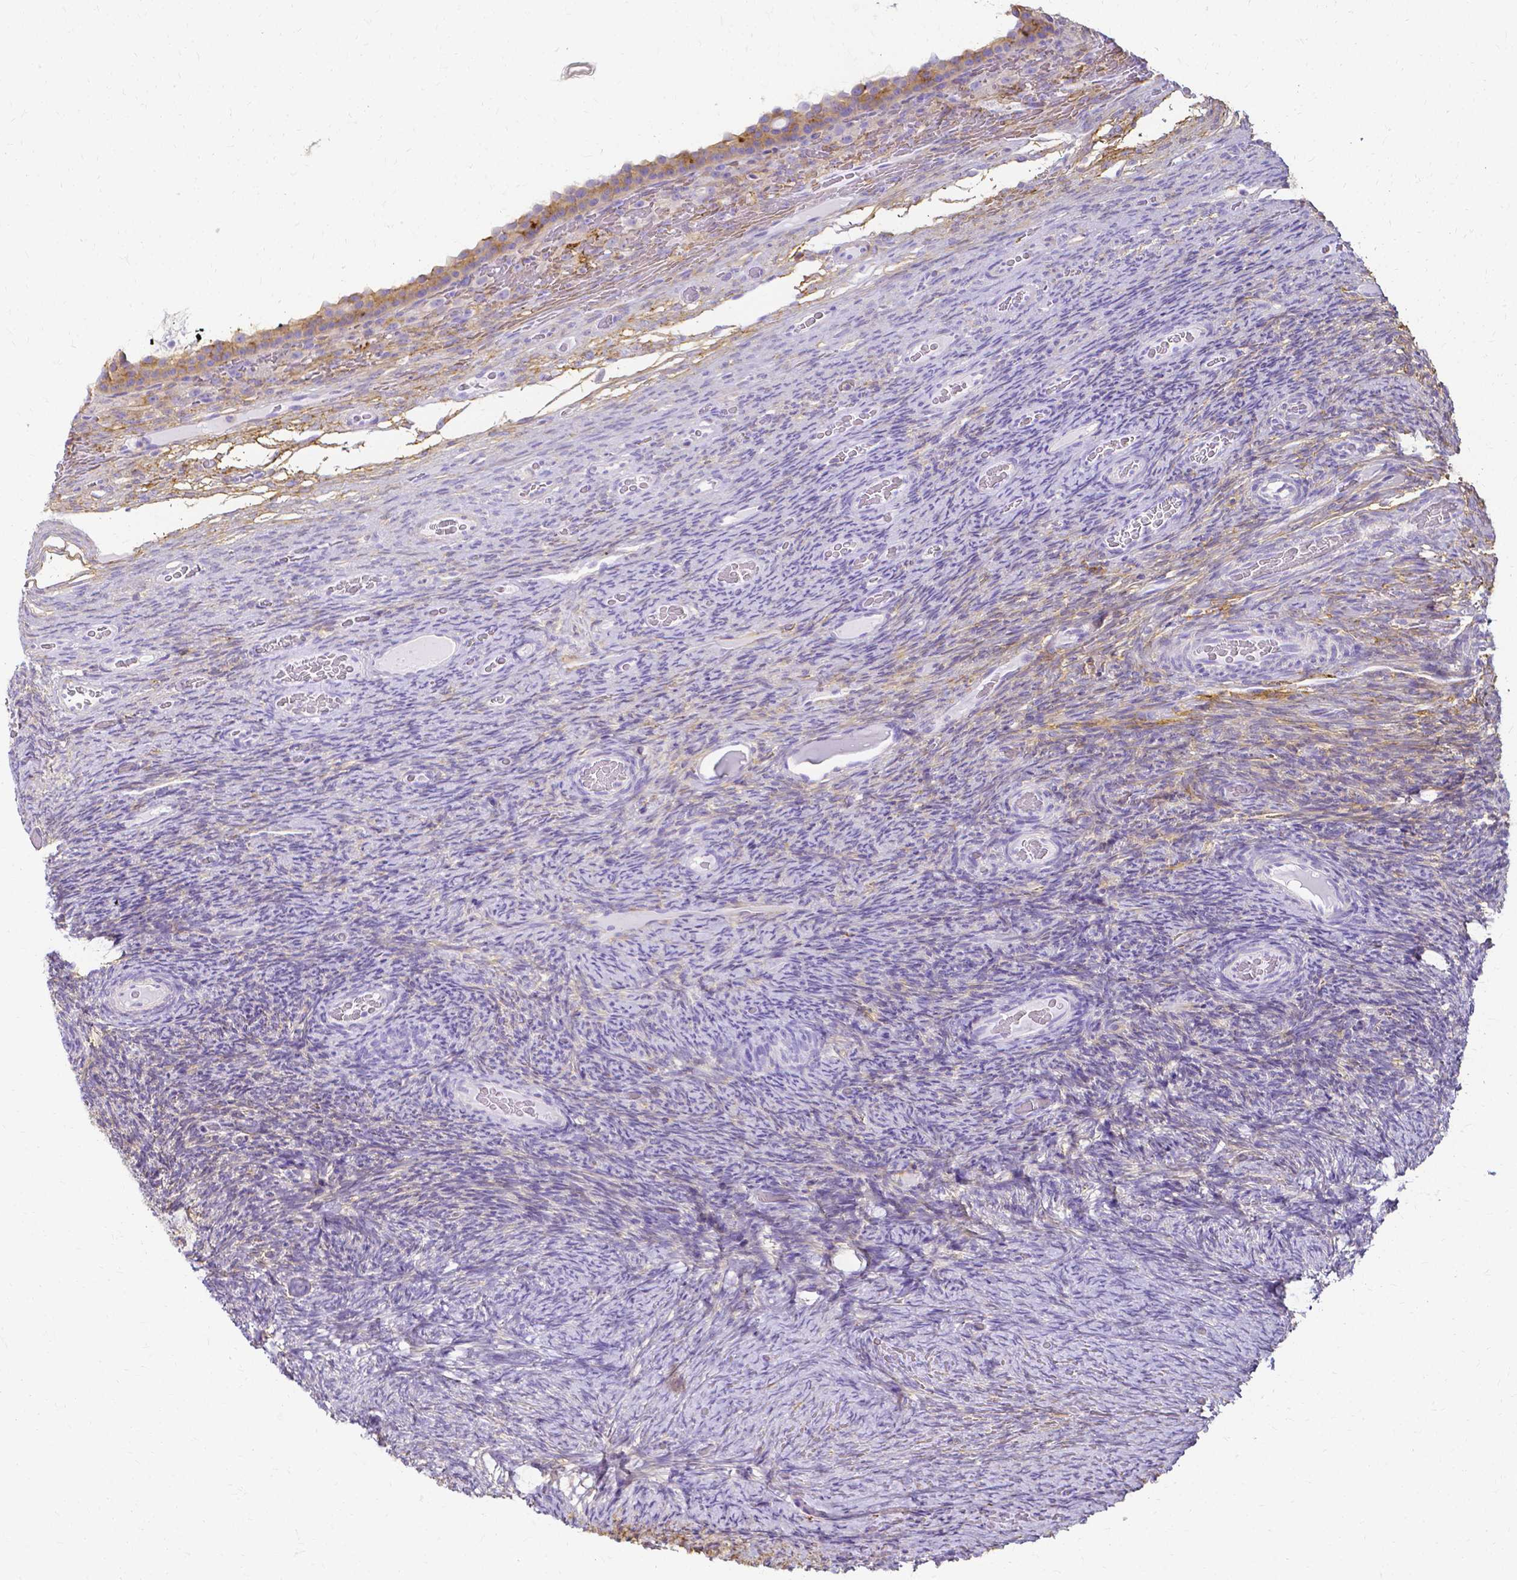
{"staining": {"intensity": "negative", "quantity": "none", "location": "none"}, "tissue": "ovary", "cell_type": "Follicle cells", "image_type": "normal", "snomed": [{"axis": "morphology", "description": "Normal tissue, NOS"}, {"axis": "topography", "description": "Ovary"}], "caption": "IHC micrograph of unremarkable ovary stained for a protein (brown), which demonstrates no expression in follicle cells.", "gene": "HSPA12A", "patient": {"sex": "female", "age": 34}}